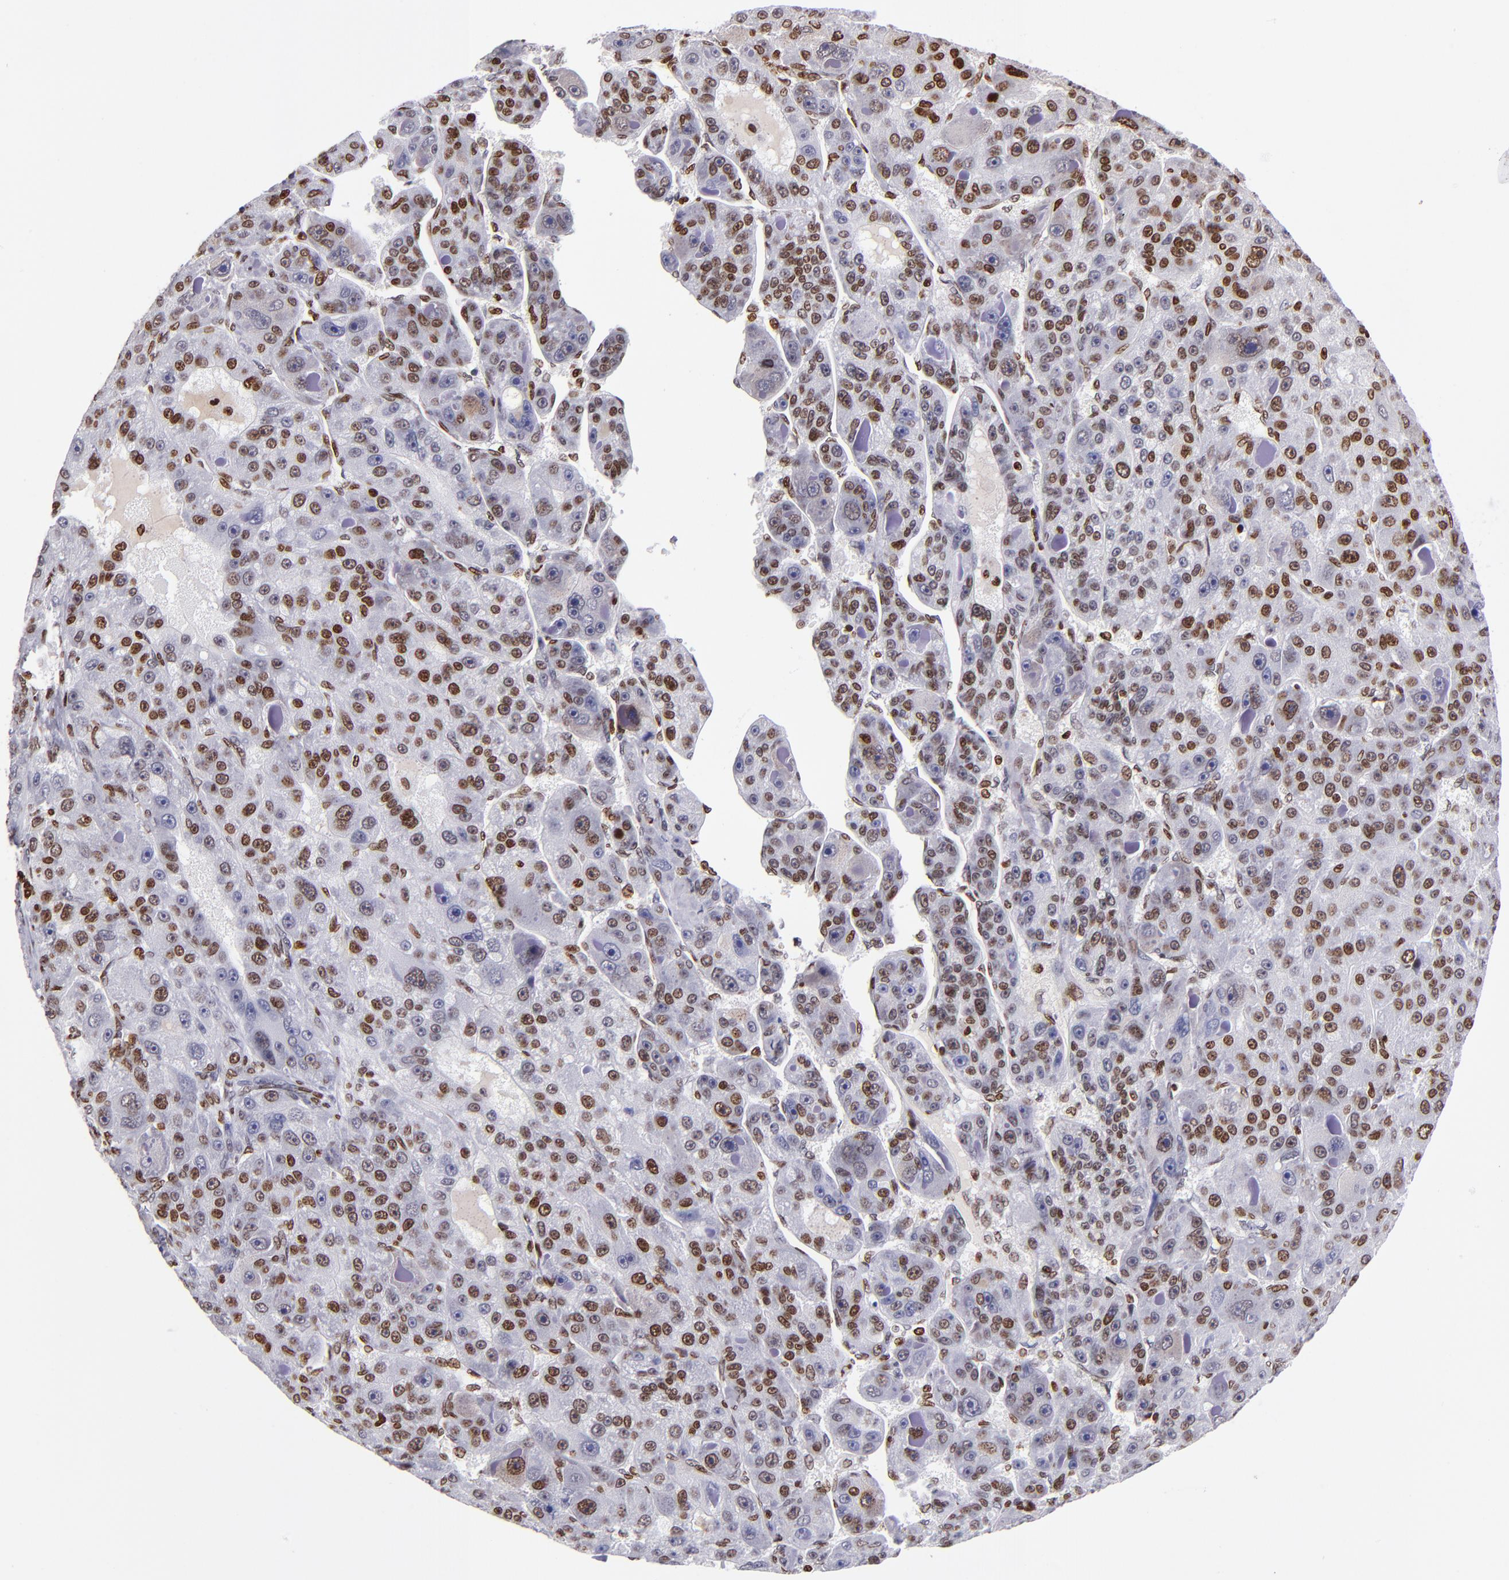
{"staining": {"intensity": "moderate", "quantity": "25%-75%", "location": "nuclear"}, "tissue": "liver cancer", "cell_type": "Tumor cells", "image_type": "cancer", "snomed": [{"axis": "morphology", "description": "Carcinoma, Hepatocellular, NOS"}, {"axis": "topography", "description": "Liver"}], "caption": "A medium amount of moderate nuclear positivity is present in about 25%-75% of tumor cells in liver hepatocellular carcinoma tissue.", "gene": "CDKL5", "patient": {"sex": "male", "age": 76}}